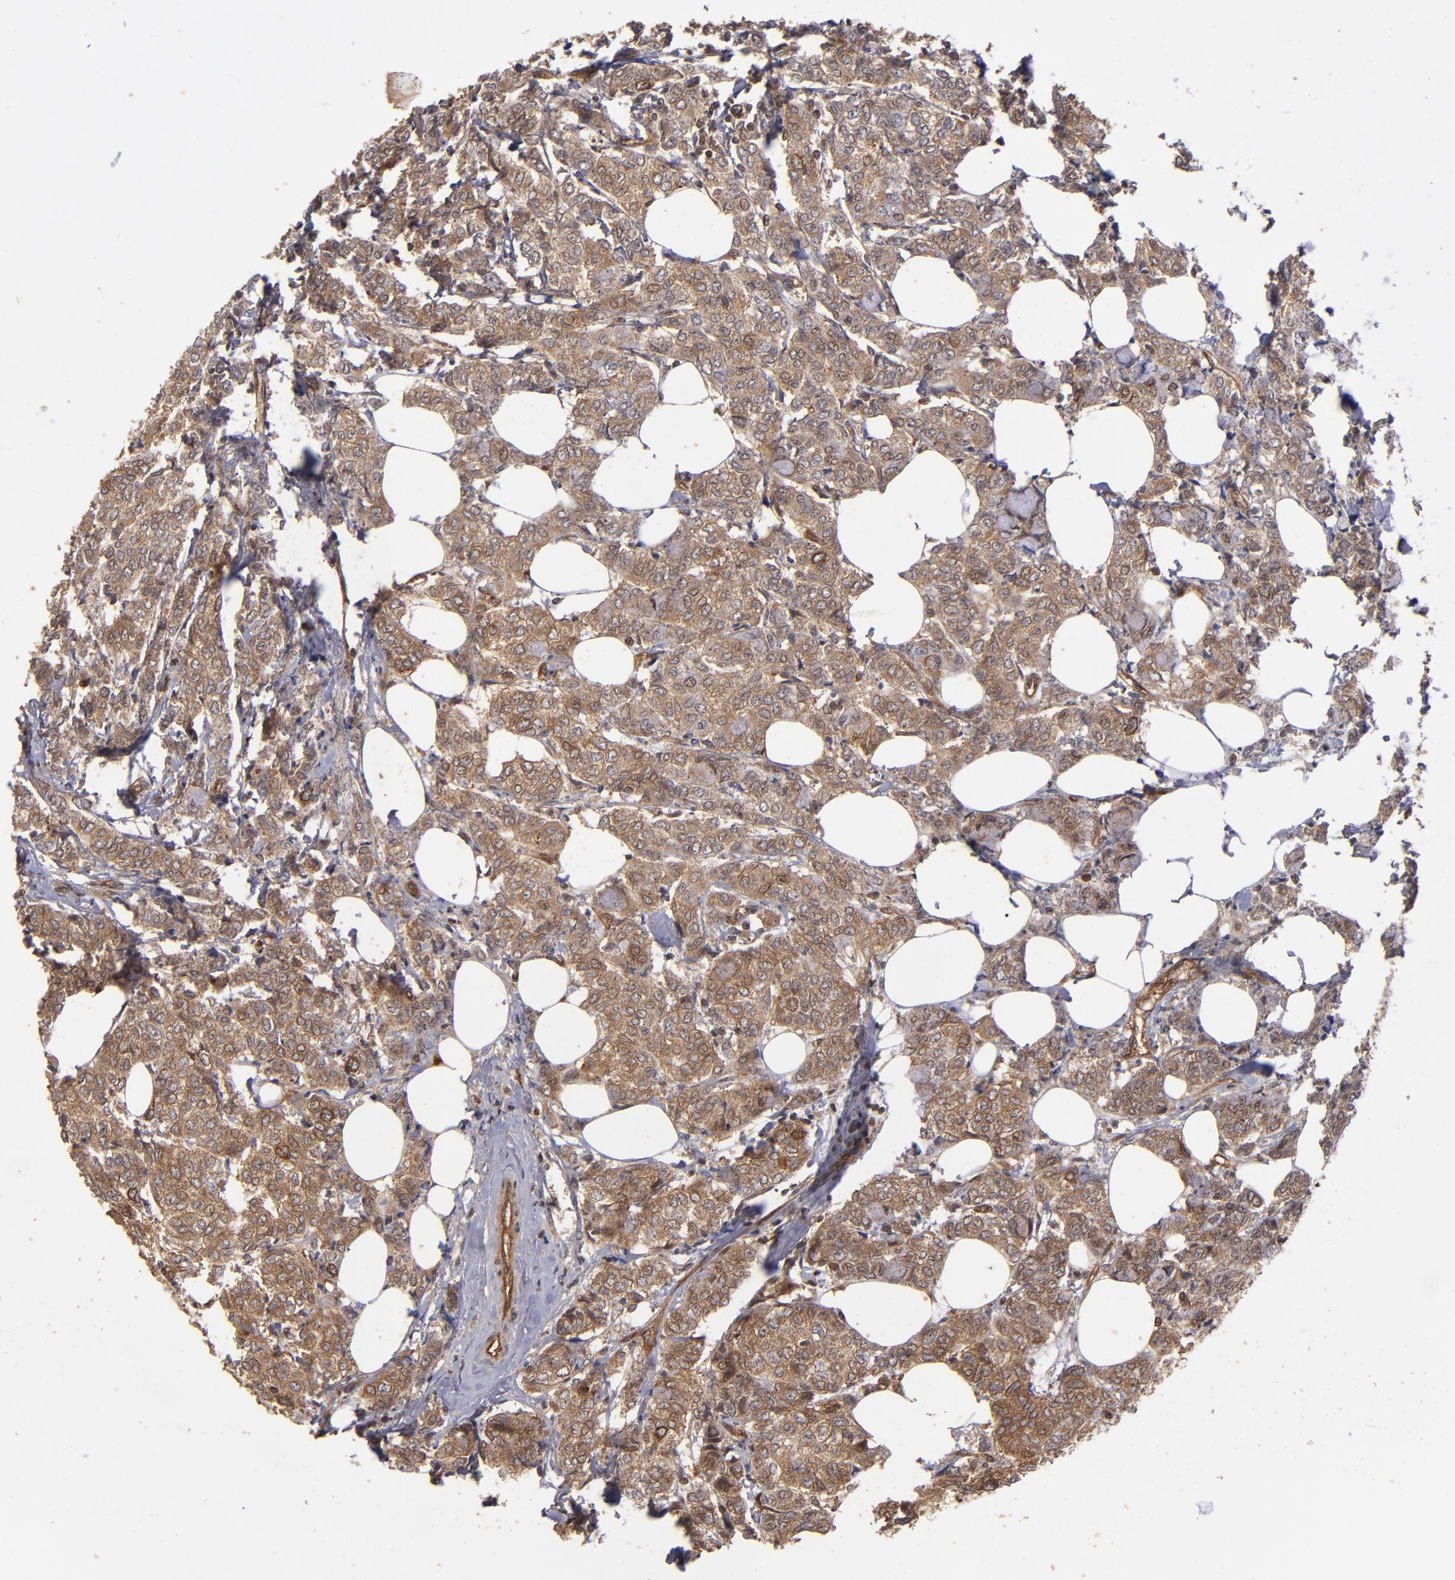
{"staining": {"intensity": "moderate", "quantity": ">75%", "location": "cytoplasmic/membranous"}, "tissue": "breast cancer", "cell_type": "Tumor cells", "image_type": "cancer", "snomed": [{"axis": "morphology", "description": "Lobular carcinoma"}, {"axis": "topography", "description": "Breast"}], "caption": "Brown immunohistochemical staining in breast cancer (lobular carcinoma) demonstrates moderate cytoplasmic/membranous expression in about >75% of tumor cells.", "gene": "BDKRB1", "patient": {"sex": "female", "age": 60}}